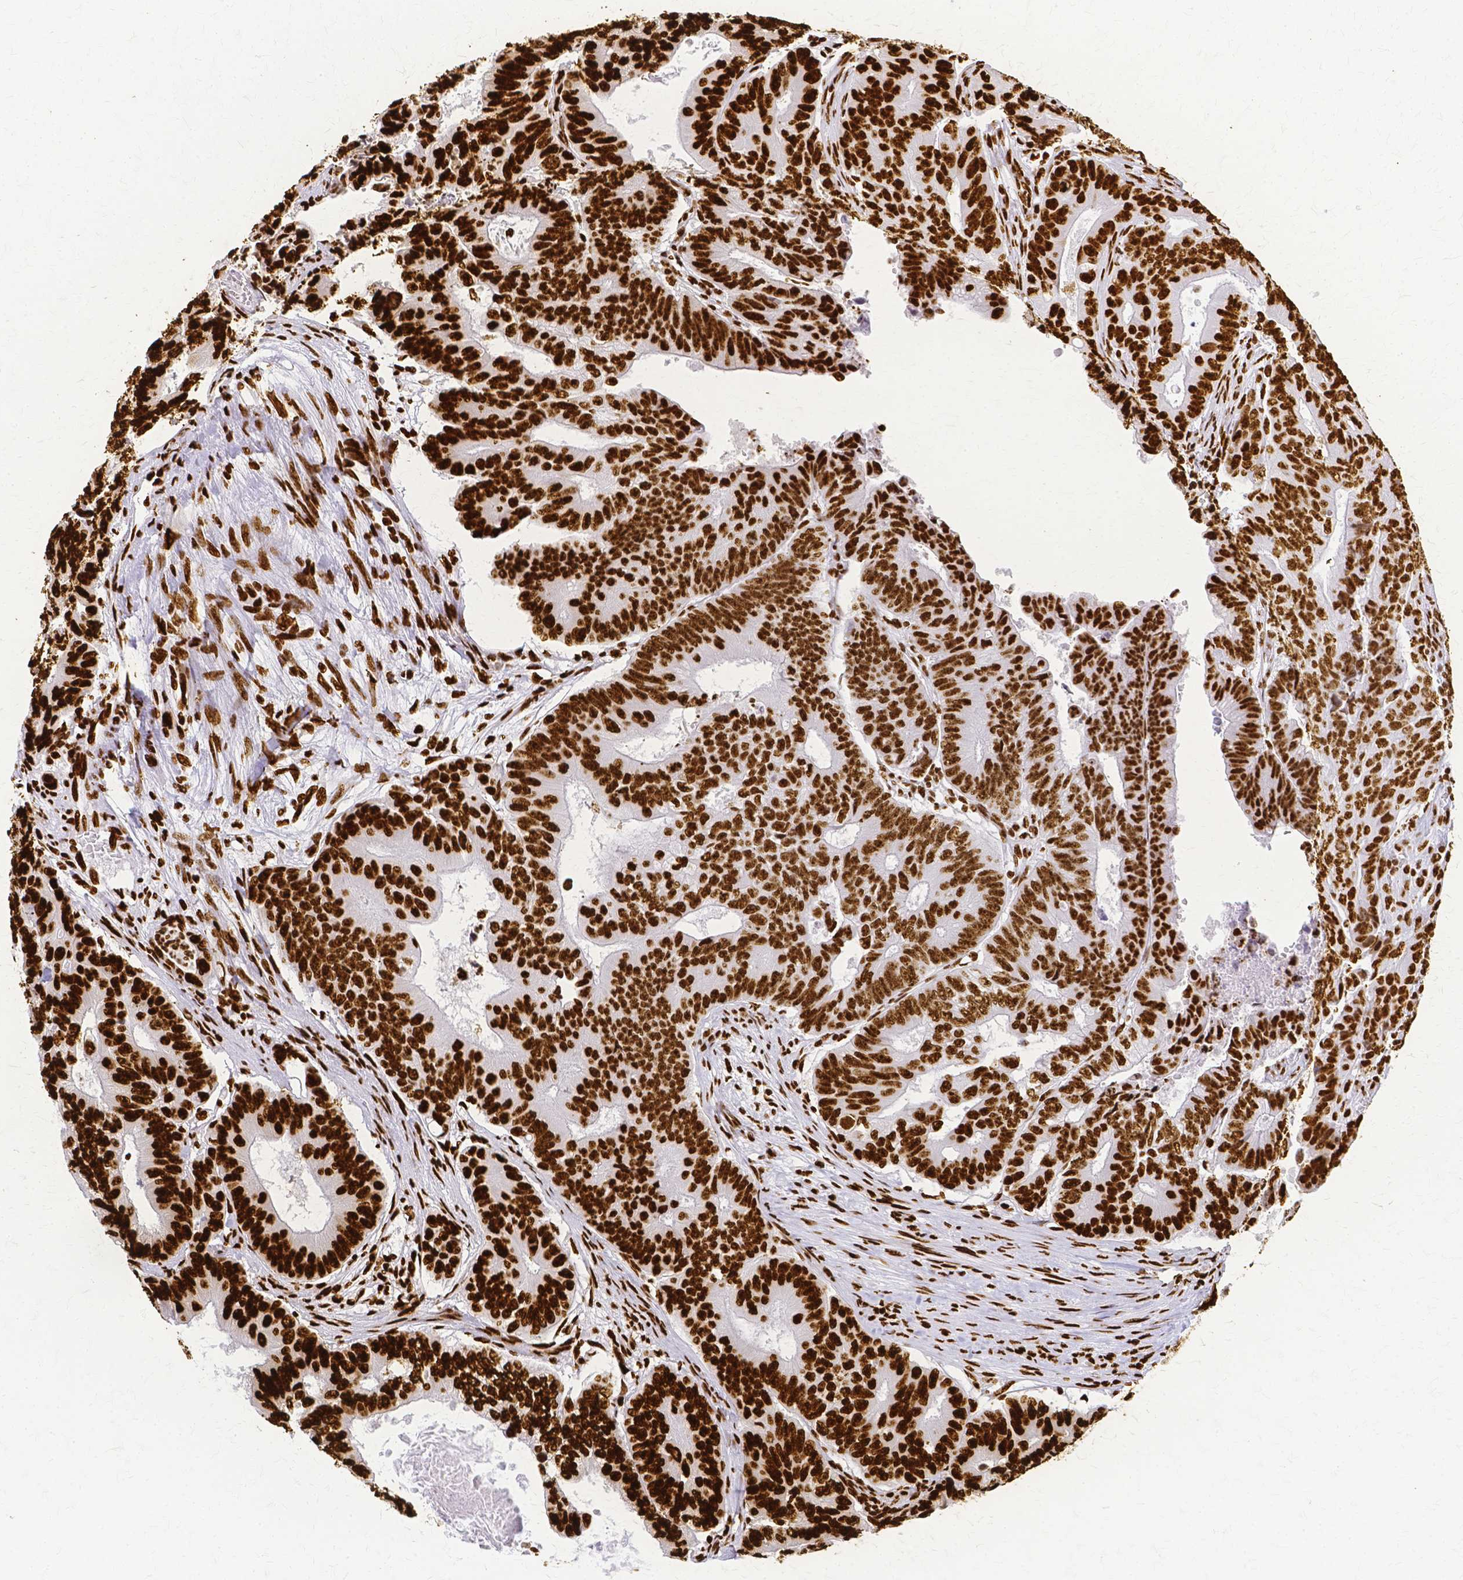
{"staining": {"intensity": "strong", "quantity": ">75%", "location": "nuclear"}, "tissue": "colorectal cancer", "cell_type": "Tumor cells", "image_type": "cancer", "snomed": [{"axis": "morphology", "description": "Adenocarcinoma, NOS"}, {"axis": "topography", "description": "Colon"}], "caption": "The immunohistochemical stain highlights strong nuclear positivity in tumor cells of colorectal cancer tissue. (brown staining indicates protein expression, while blue staining denotes nuclei).", "gene": "SFPQ", "patient": {"sex": "female", "age": 48}}